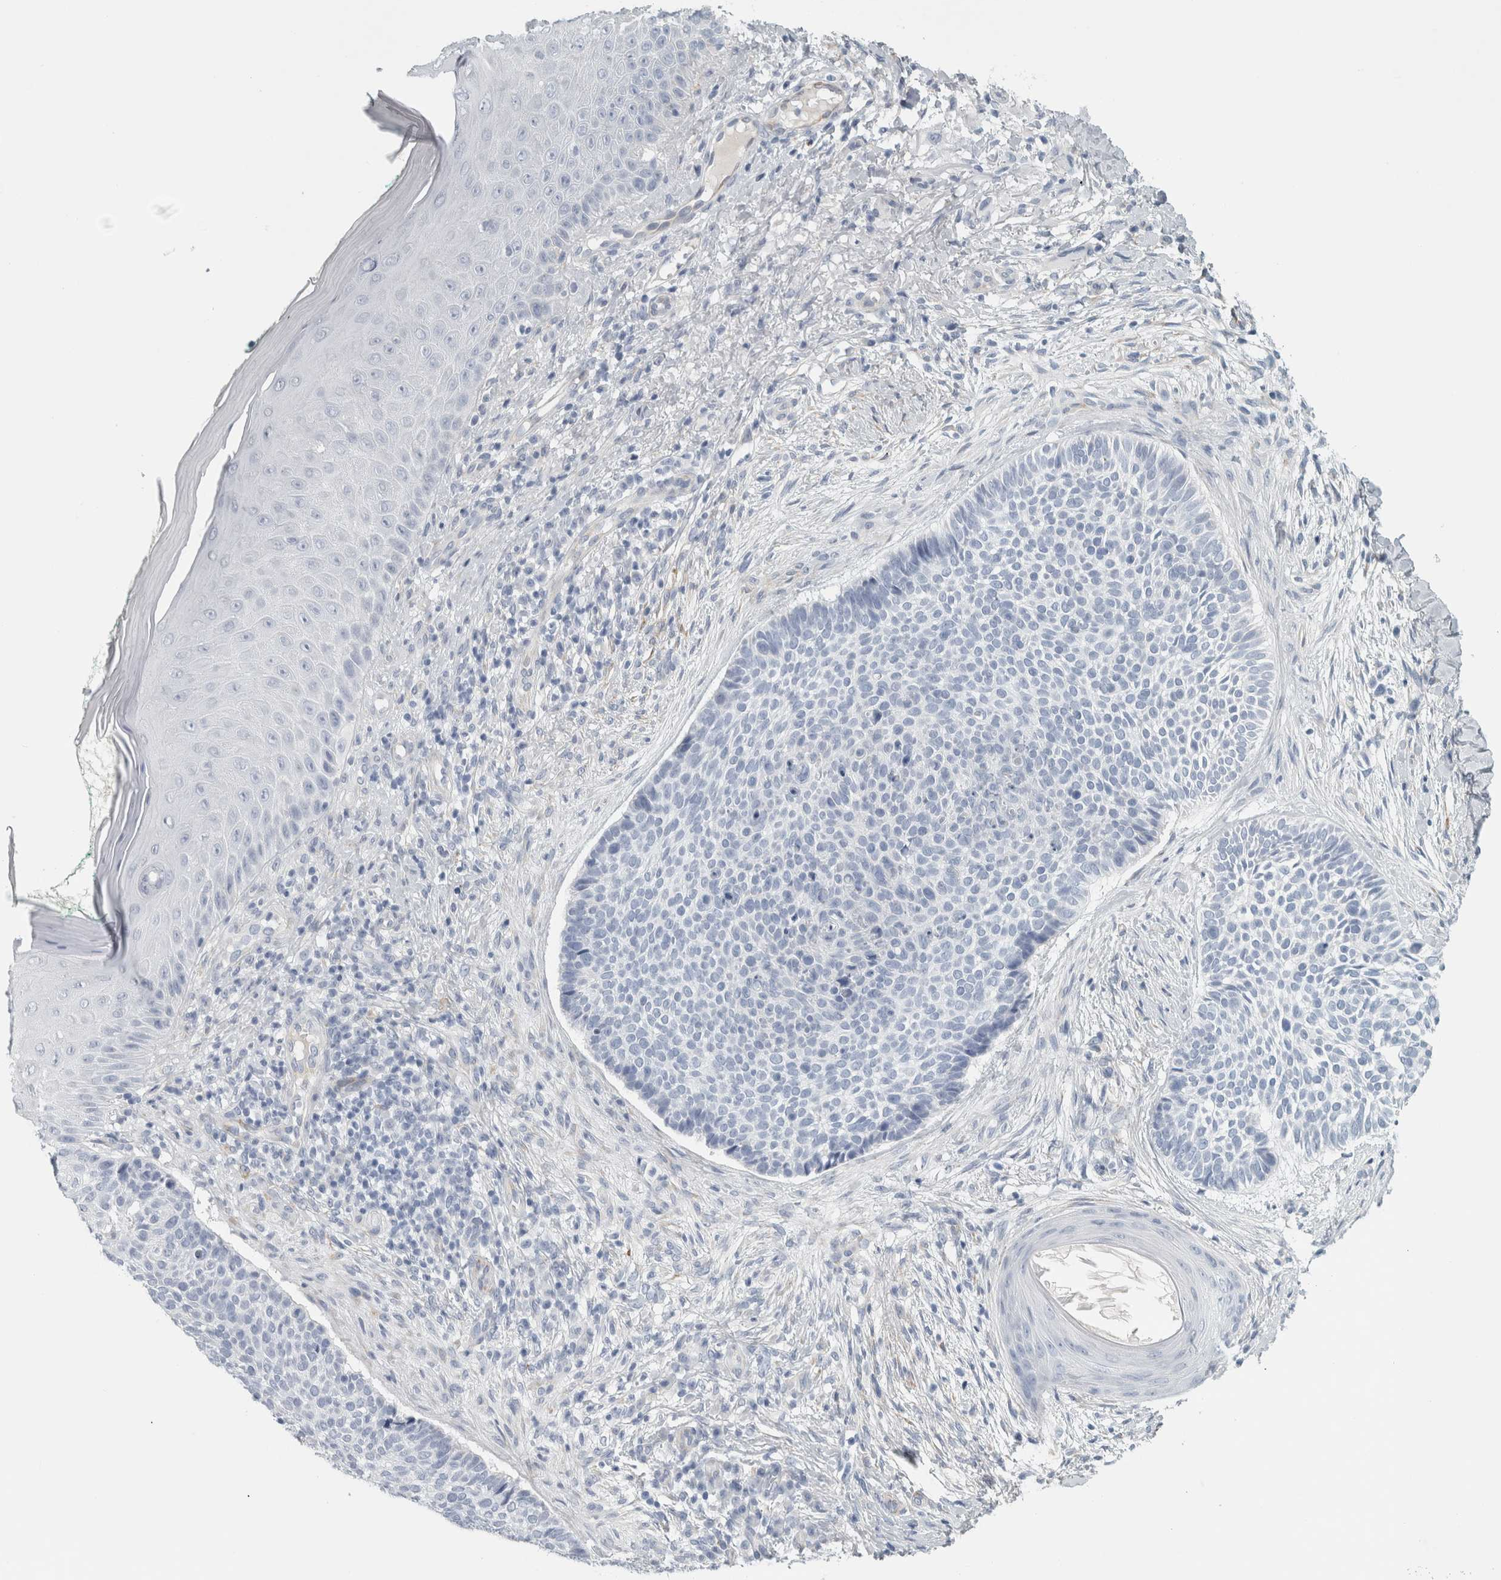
{"staining": {"intensity": "negative", "quantity": "none", "location": "none"}, "tissue": "skin cancer", "cell_type": "Tumor cells", "image_type": "cancer", "snomed": [{"axis": "morphology", "description": "Normal tissue, NOS"}, {"axis": "morphology", "description": "Basal cell carcinoma"}, {"axis": "topography", "description": "Skin"}], "caption": "Immunohistochemistry (IHC) of human basal cell carcinoma (skin) exhibits no expression in tumor cells.", "gene": "B3GNT3", "patient": {"sex": "male", "age": 67}}